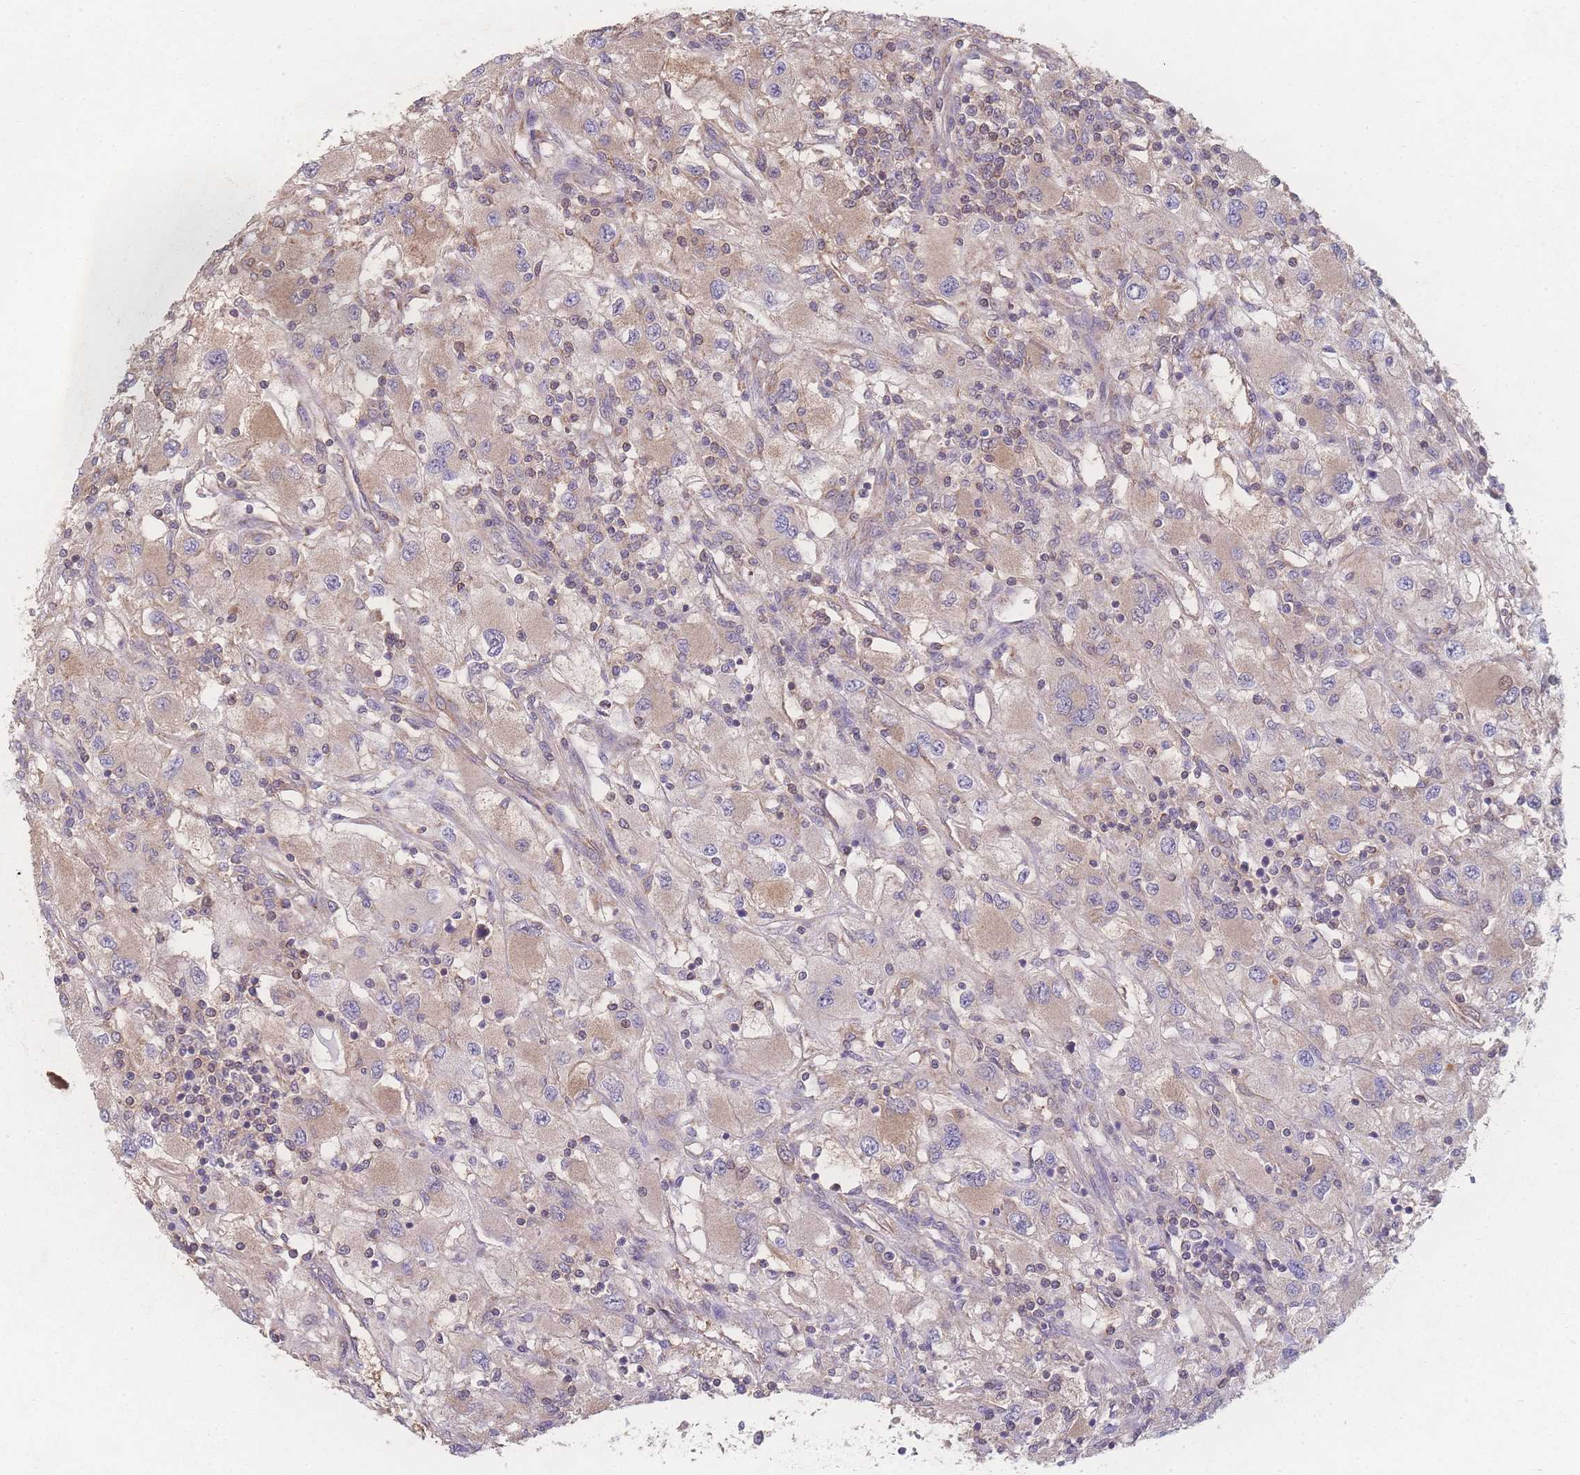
{"staining": {"intensity": "moderate", "quantity": "<25%", "location": "cytoplasmic/membranous"}, "tissue": "renal cancer", "cell_type": "Tumor cells", "image_type": "cancer", "snomed": [{"axis": "morphology", "description": "Adenocarcinoma, NOS"}, {"axis": "topography", "description": "Kidney"}], "caption": "This is a photomicrograph of immunohistochemistry (IHC) staining of renal cancer, which shows moderate positivity in the cytoplasmic/membranous of tumor cells.", "gene": "GIPR", "patient": {"sex": "female", "age": 67}}